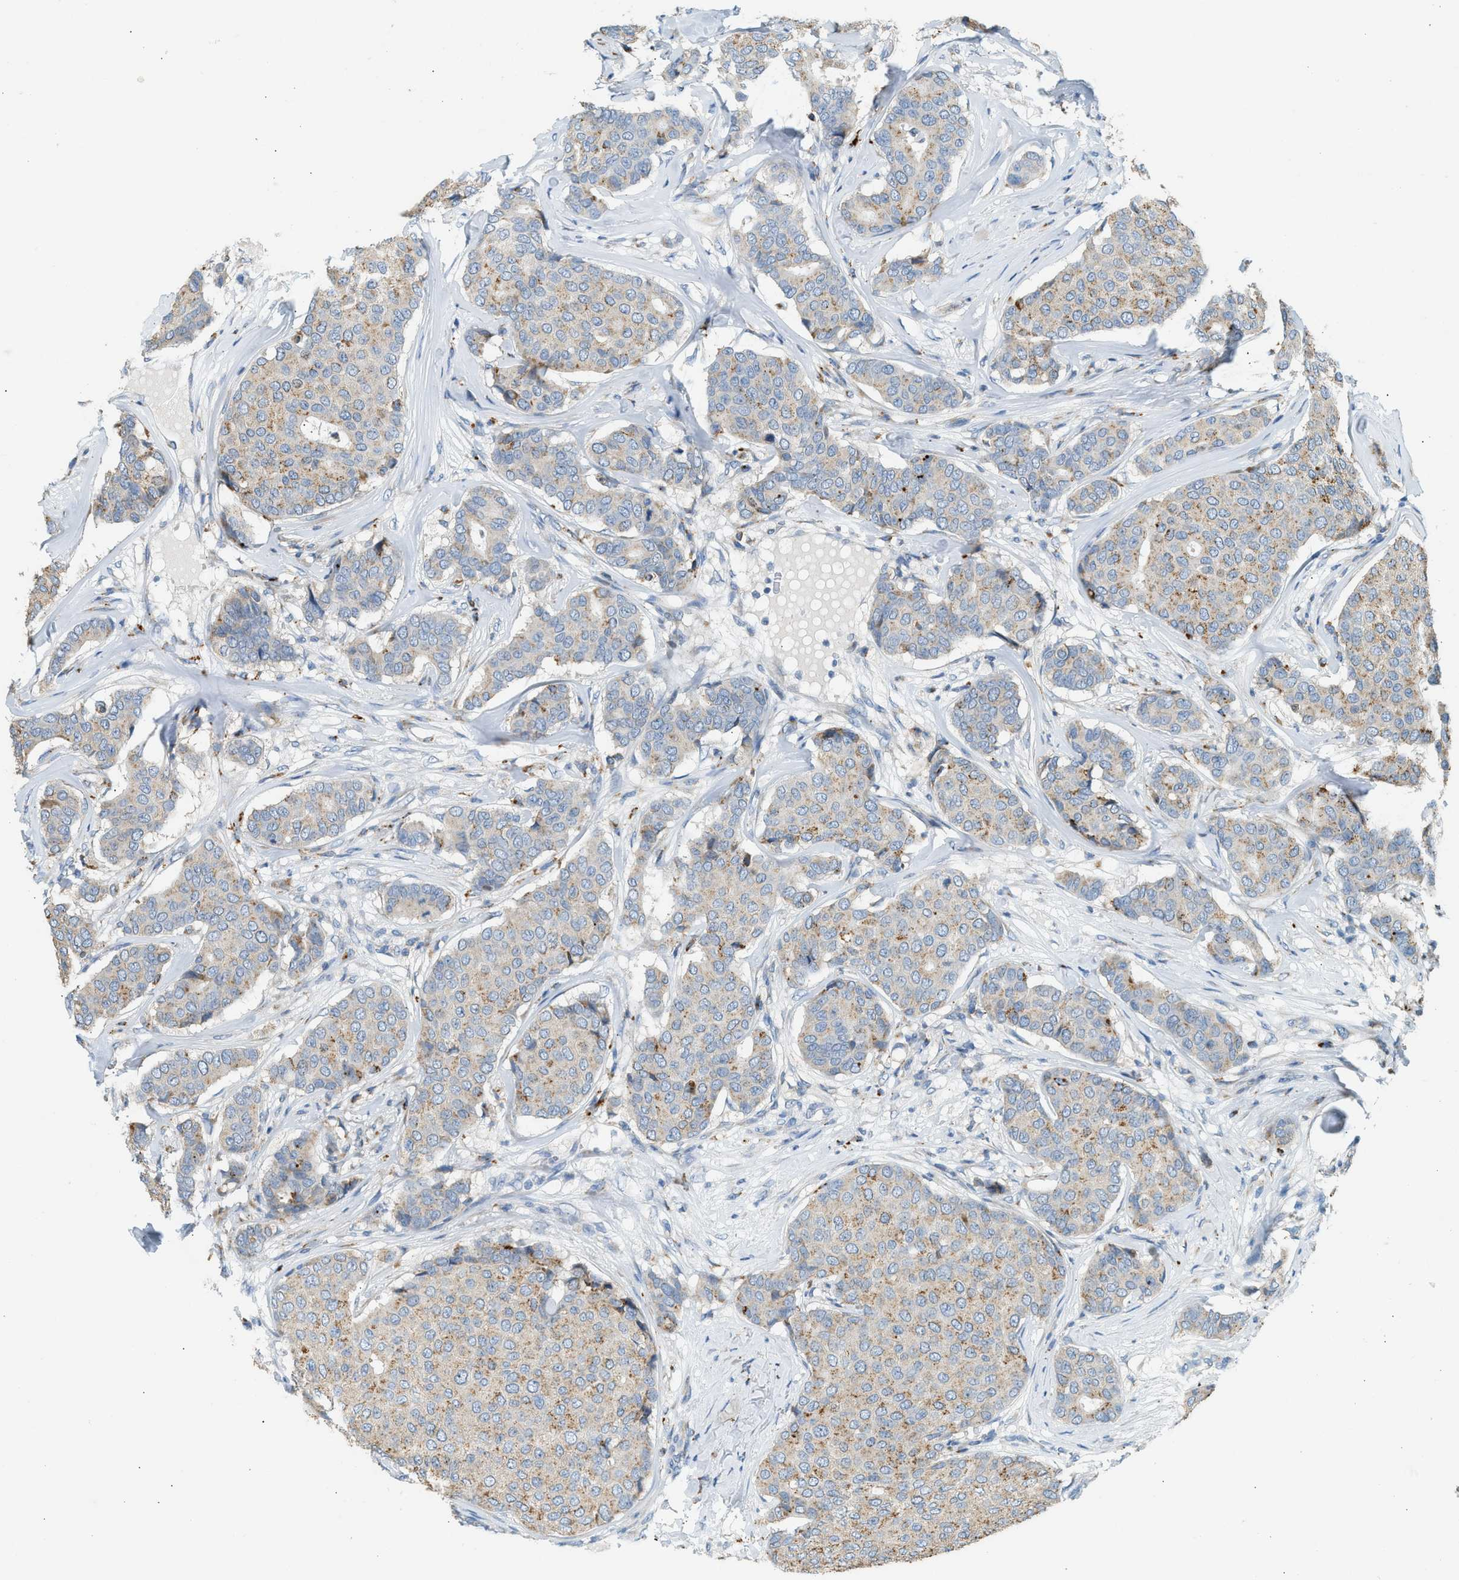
{"staining": {"intensity": "moderate", "quantity": ">75%", "location": "cytoplasmic/membranous"}, "tissue": "breast cancer", "cell_type": "Tumor cells", "image_type": "cancer", "snomed": [{"axis": "morphology", "description": "Duct carcinoma"}, {"axis": "topography", "description": "Breast"}], "caption": "Infiltrating ductal carcinoma (breast) stained for a protein (brown) exhibits moderate cytoplasmic/membranous positive staining in about >75% of tumor cells.", "gene": "CTSB", "patient": {"sex": "female", "age": 75}}